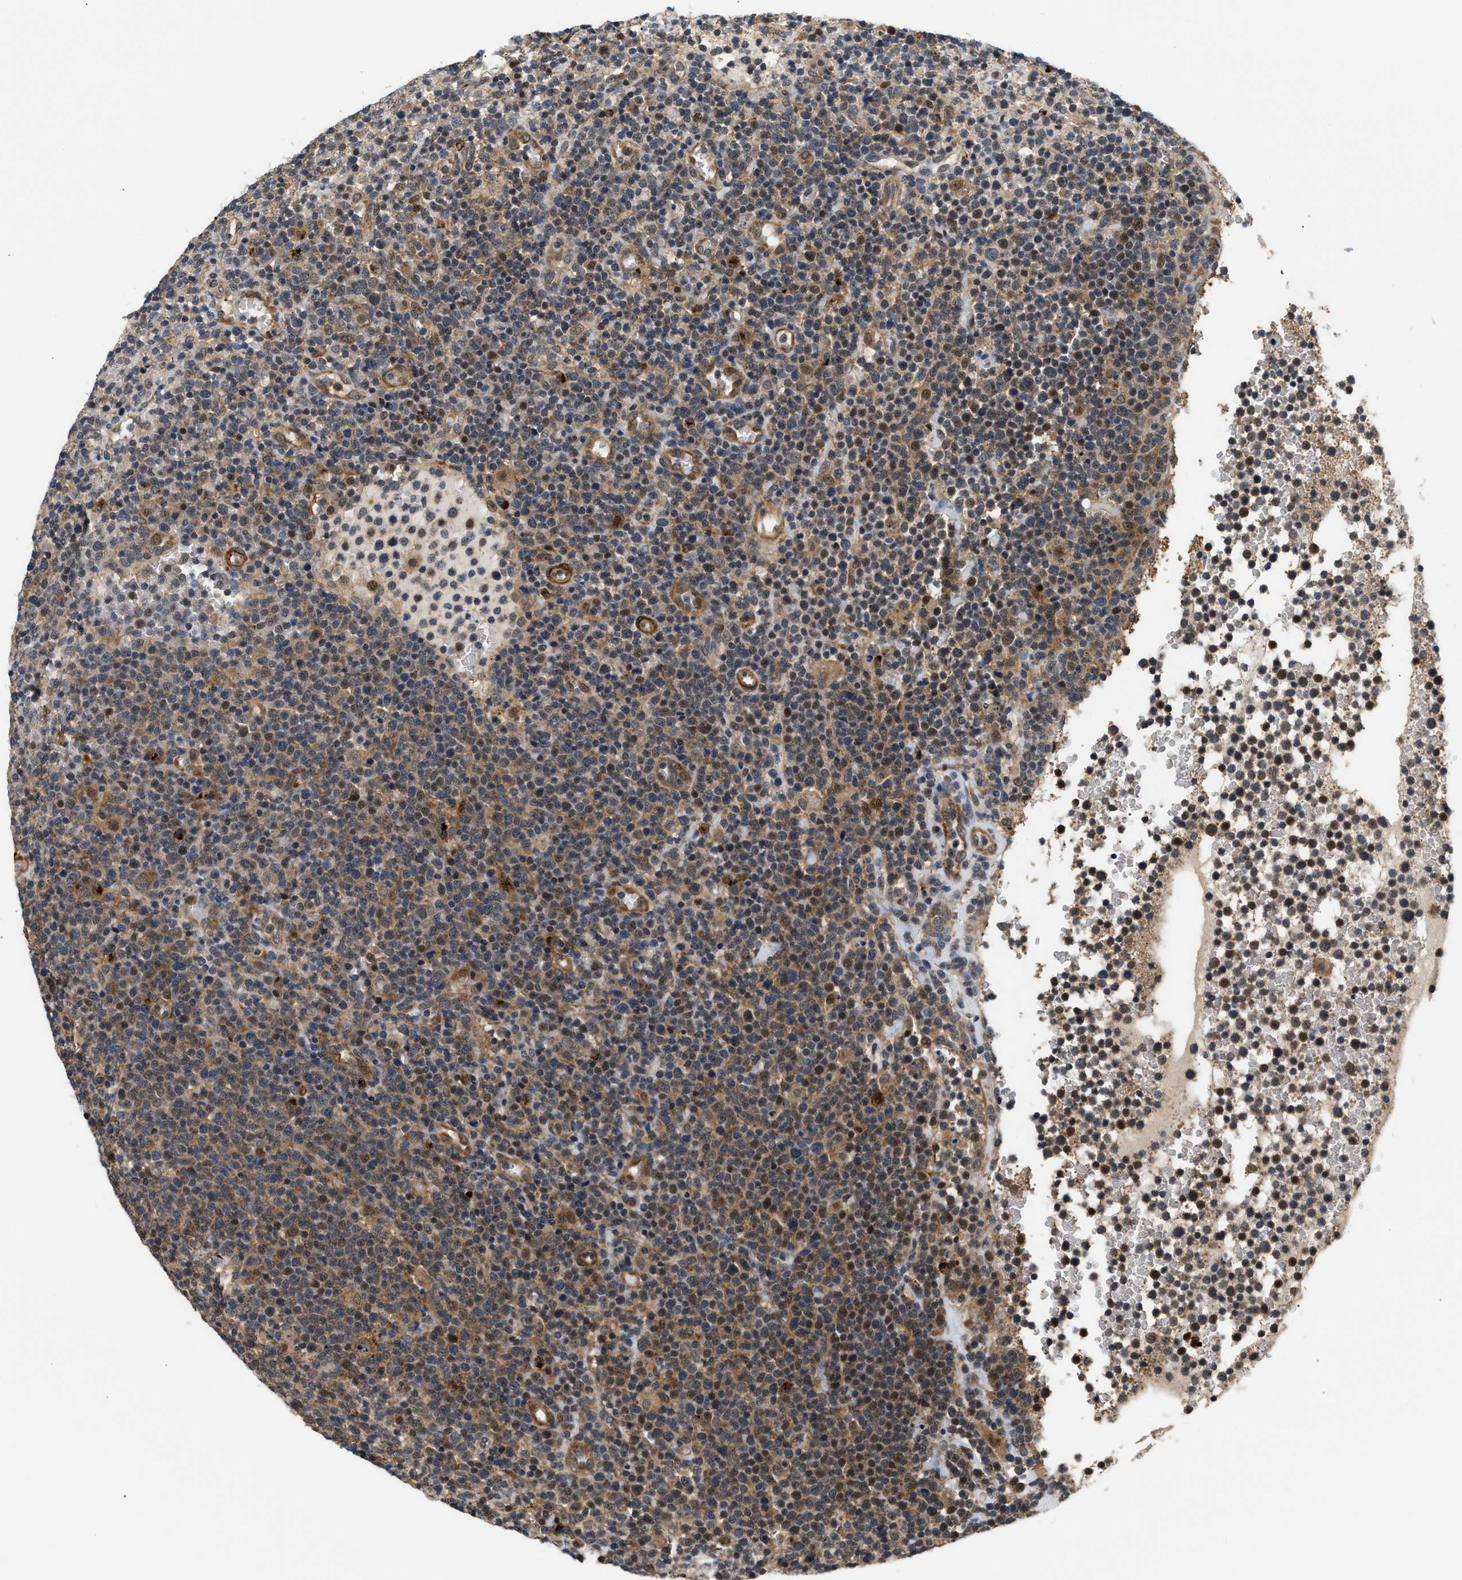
{"staining": {"intensity": "moderate", "quantity": ">75%", "location": "cytoplasmic/membranous,nuclear"}, "tissue": "lymphoma", "cell_type": "Tumor cells", "image_type": "cancer", "snomed": [{"axis": "morphology", "description": "Malignant lymphoma, non-Hodgkin's type, High grade"}, {"axis": "topography", "description": "Lymph node"}], "caption": "Immunohistochemistry (IHC) (DAB) staining of malignant lymphoma, non-Hodgkin's type (high-grade) displays moderate cytoplasmic/membranous and nuclear protein staining in approximately >75% of tumor cells.", "gene": "LARP6", "patient": {"sex": "male", "age": 61}}